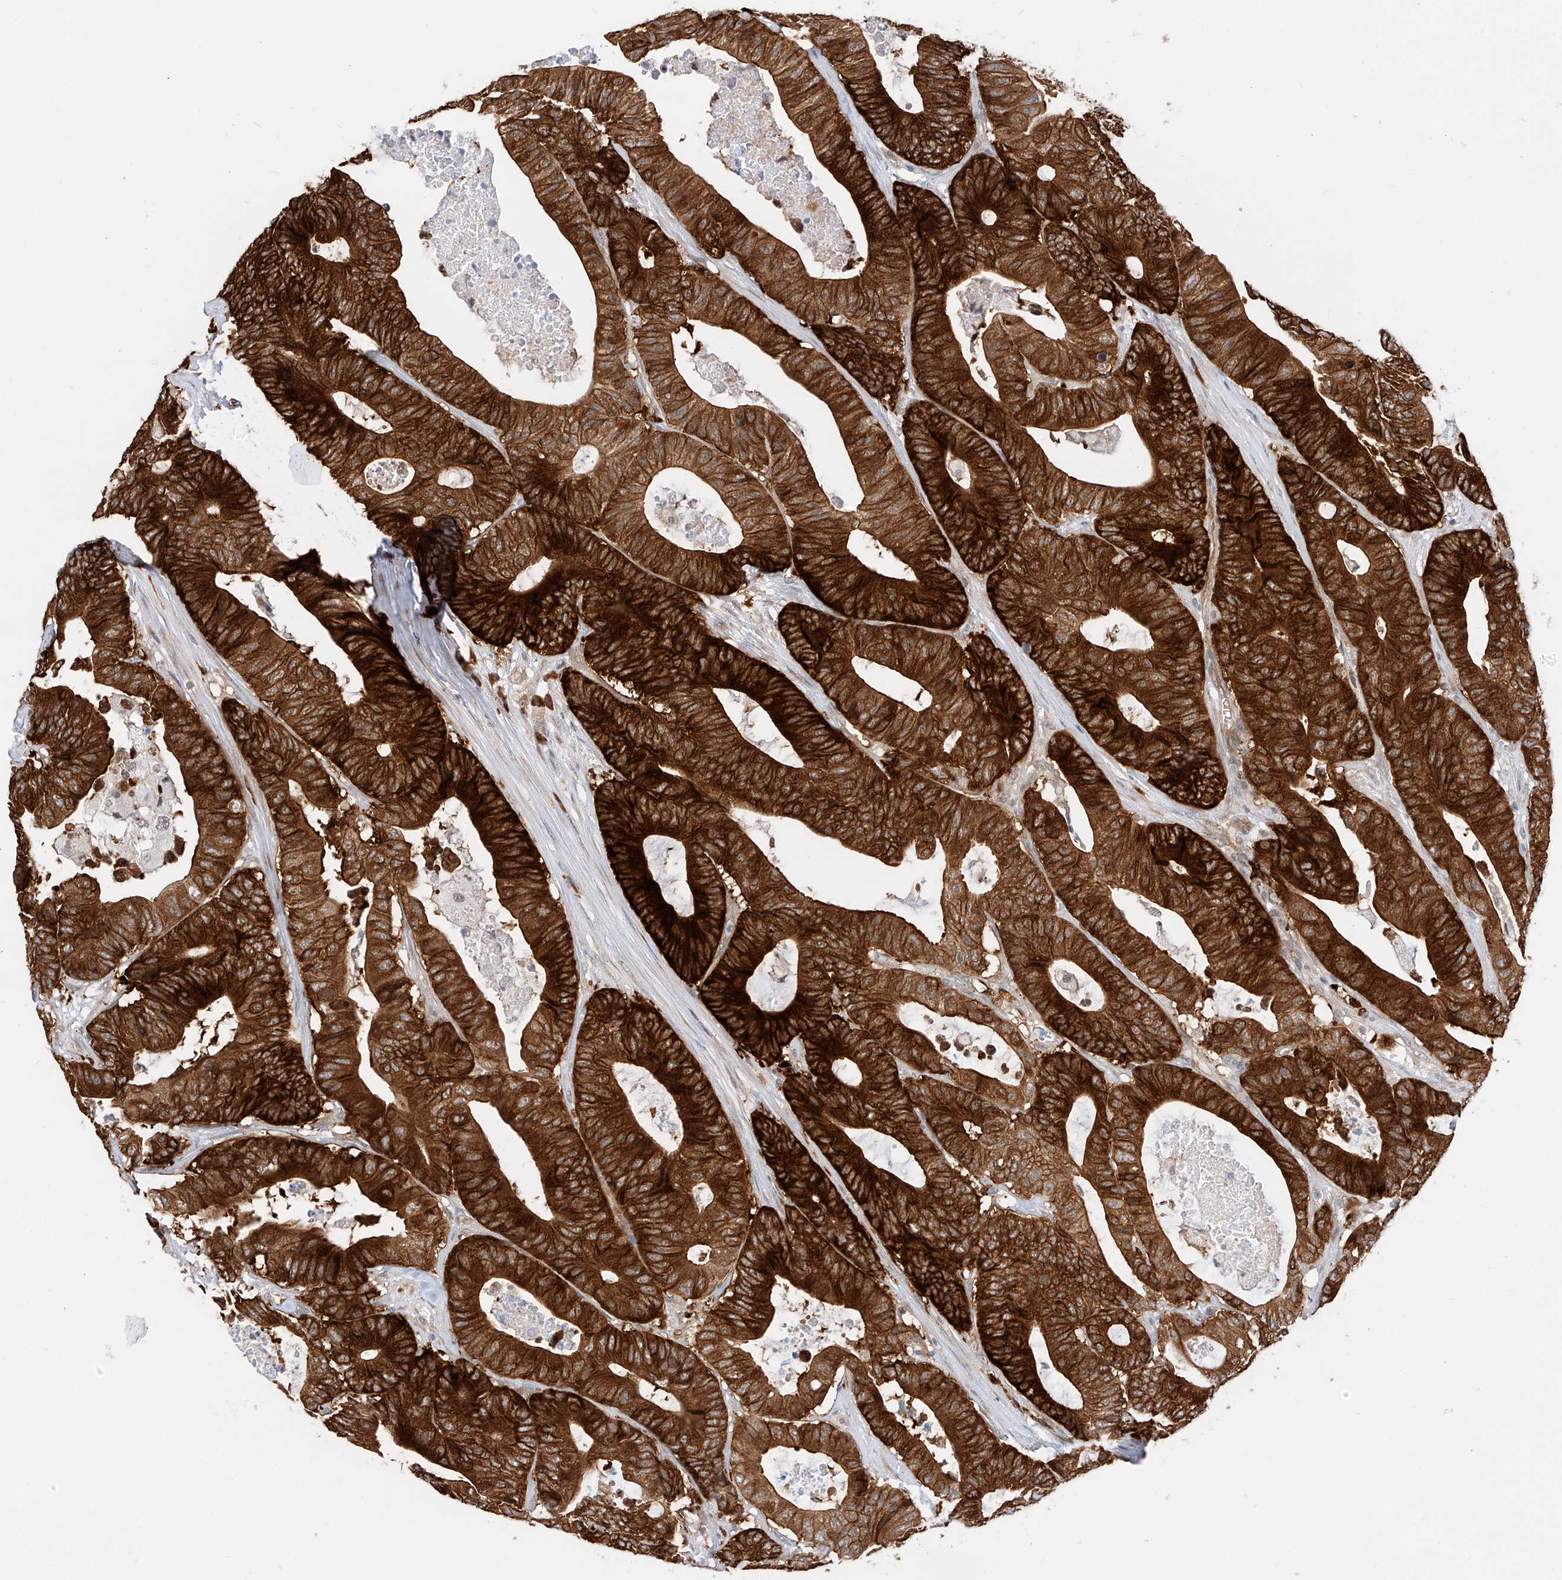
{"staining": {"intensity": "strong", "quantity": ">75%", "location": "cytoplasmic/membranous"}, "tissue": "colorectal cancer", "cell_type": "Tumor cells", "image_type": "cancer", "snomed": [{"axis": "morphology", "description": "Adenocarcinoma, NOS"}, {"axis": "topography", "description": "Colon"}], "caption": "A micrograph showing strong cytoplasmic/membranous positivity in approximately >75% of tumor cells in colorectal cancer (adenocarcinoma), as visualized by brown immunohistochemical staining.", "gene": "CARMIL1", "patient": {"sex": "female", "age": 84}}